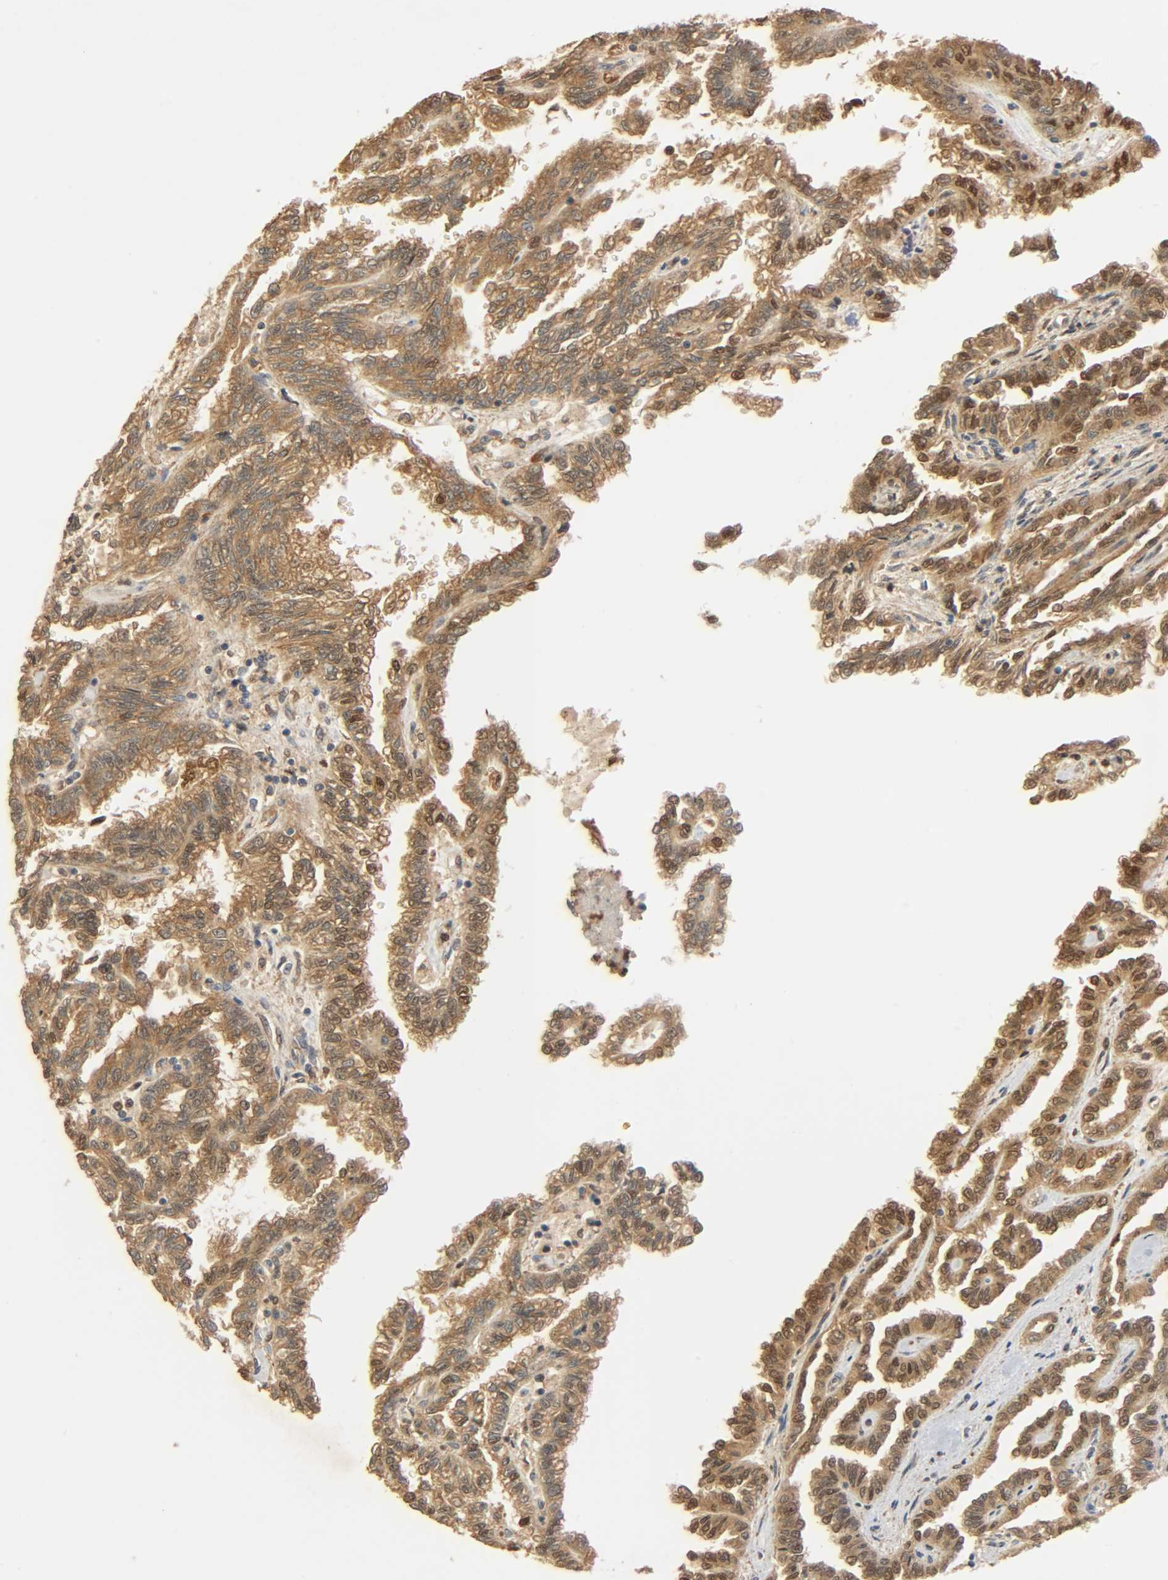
{"staining": {"intensity": "moderate", "quantity": ">75%", "location": "cytoplasmic/membranous"}, "tissue": "renal cancer", "cell_type": "Tumor cells", "image_type": "cancer", "snomed": [{"axis": "morphology", "description": "Inflammation, NOS"}, {"axis": "morphology", "description": "Adenocarcinoma, NOS"}, {"axis": "topography", "description": "Kidney"}], "caption": "Moderate cytoplasmic/membranous positivity is identified in approximately >75% of tumor cells in renal cancer. (IHC, brightfield microscopy, high magnification).", "gene": "ZFPM2", "patient": {"sex": "male", "age": 68}}